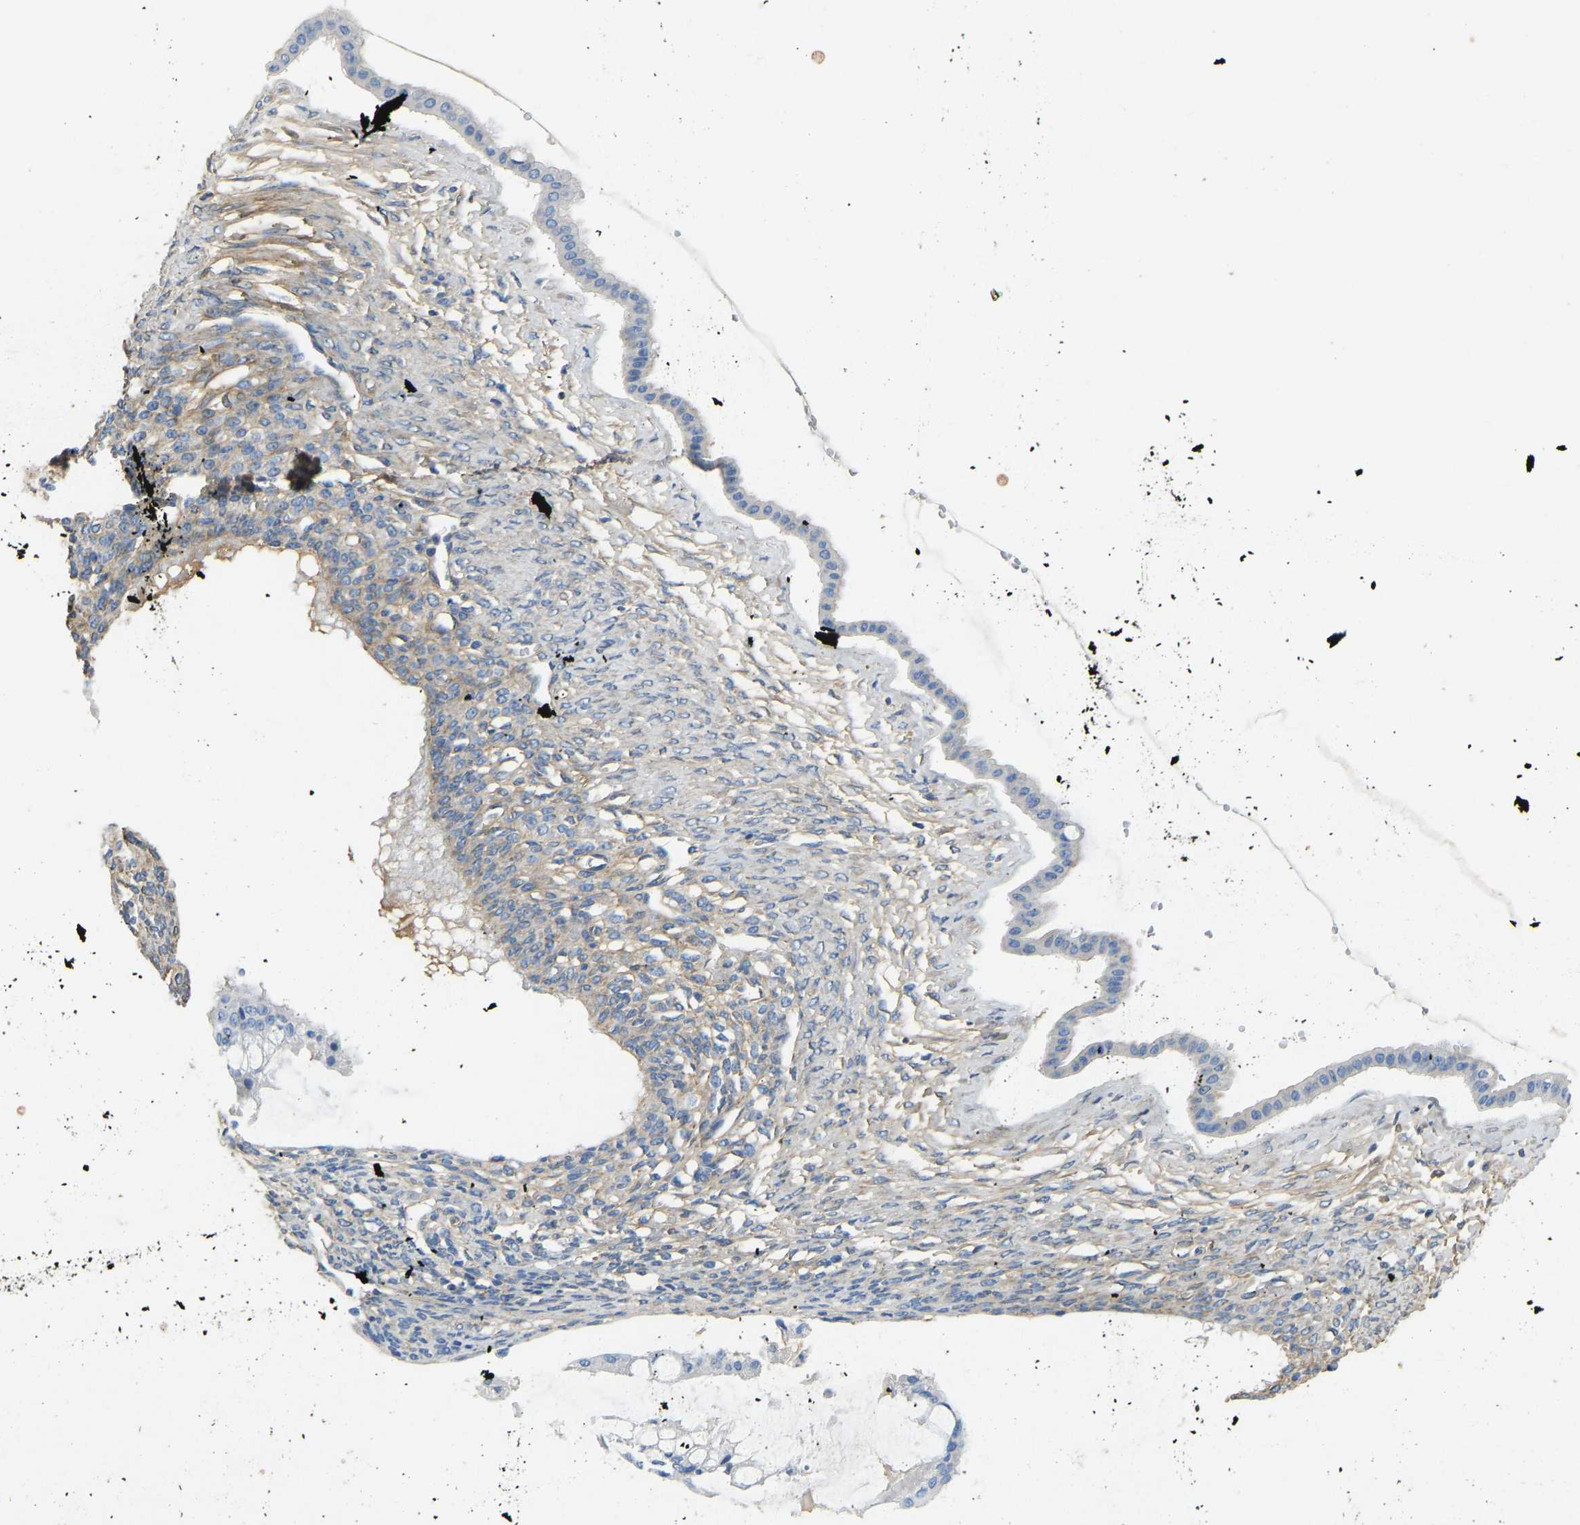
{"staining": {"intensity": "negative", "quantity": "none", "location": "none"}, "tissue": "ovarian cancer", "cell_type": "Tumor cells", "image_type": "cancer", "snomed": [{"axis": "morphology", "description": "Cystadenocarcinoma, mucinous, NOS"}, {"axis": "topography", "description": "Ovary"}], "caption": "The micrograph displays no staining of tumor cells in ovarian cancer (mucinous cystadenocarcinoma). Brightfield microscopy of immunohistochemistry (IHC) stained with DAB (3,3'-diaminobenzidine) (brown) and hematoxylin (blue), captured at high magnification.", "gene": "TECTA", "patient": {"sex": "female", "age": 73}}